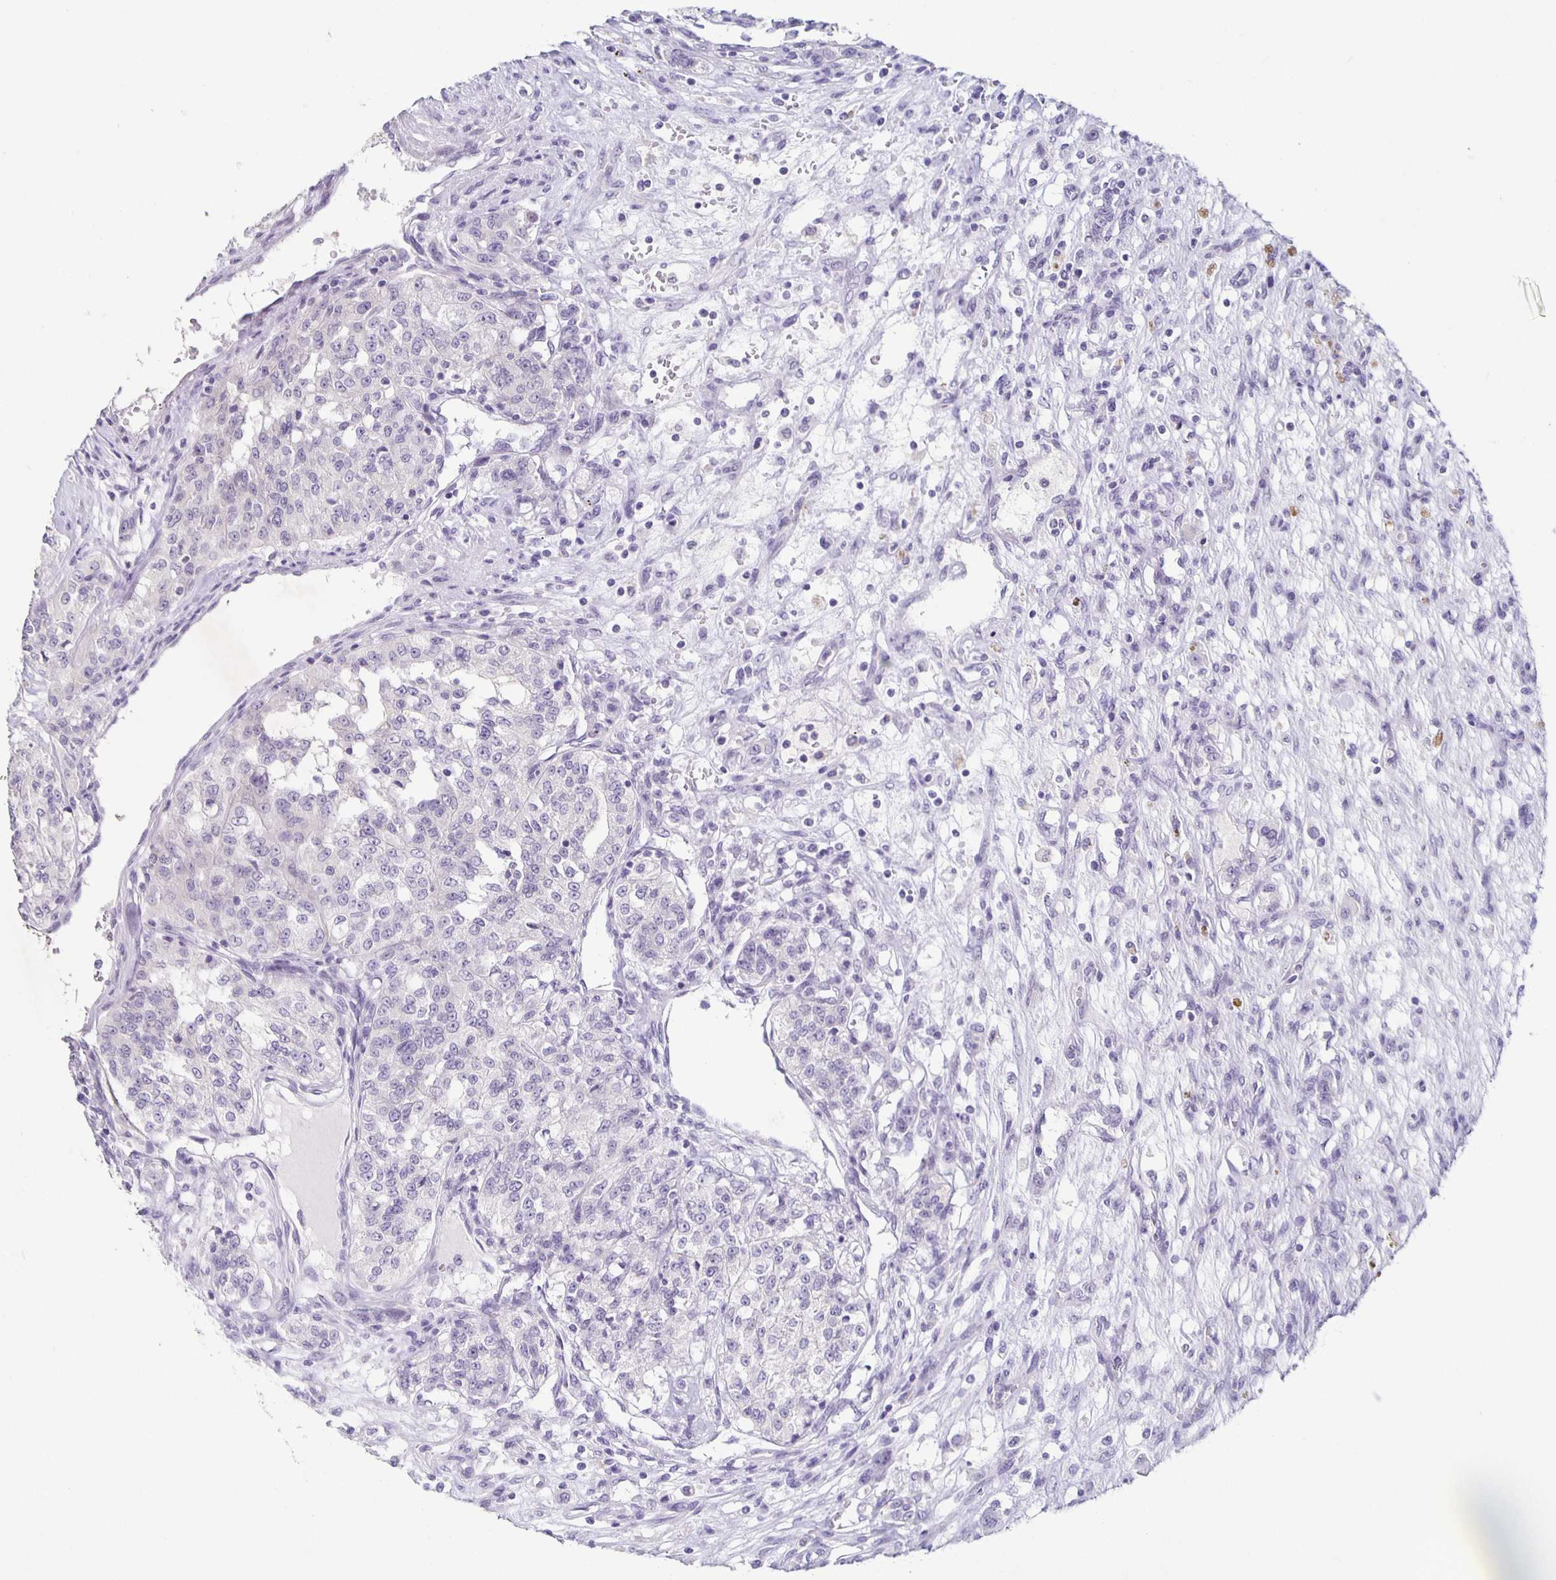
{"staining": {"intensity": "negative", "quantity": "none", "location": "none"}, "tissue": "renal cancer", "cell_type": "Tumor cells", "image_type": "cancer", "snomed": [{"axis": "morphology", "description": "Adenocarcinoma, NOS"}, {"axis": "topography", "description": "Kidney"}], "caption": "A high-resolution photomicrograph shows immunohistochemistry staining of renal cancer (adenocarcinoma), which displays no significant staining in tumor cells.", "gene": "CARNS1", "patient": {"sex": "female", "age": 63}}